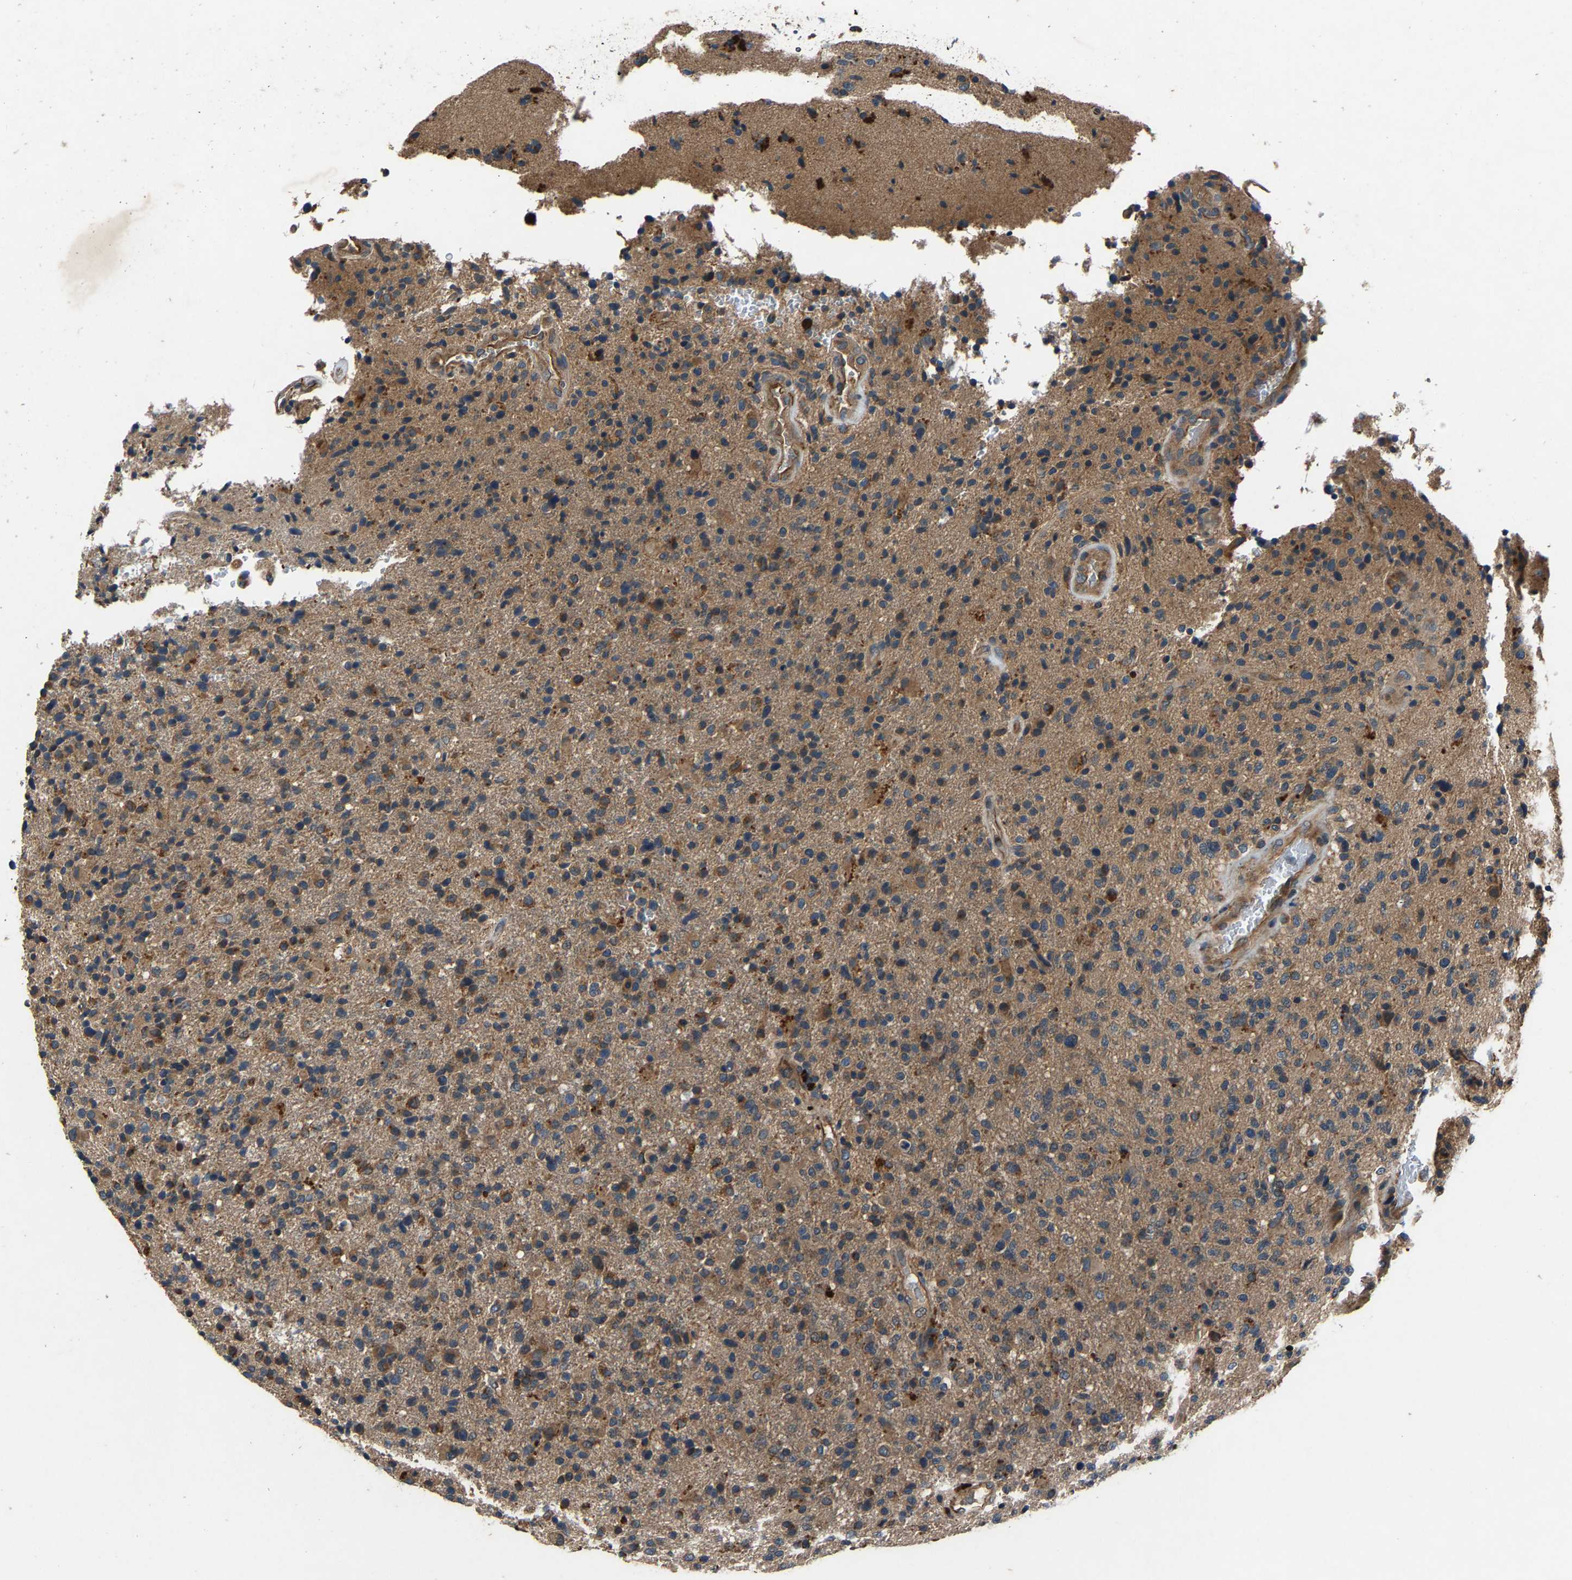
{"staining": {"intensity": "weak", "quantity": "25%-75%", "location": "cytoplasmic/membranous"}, "tissue": "glioma", "cell_type": "Tumor cells", "image_type": "cancer", "snomed": [{"axis": "morphology", "description": "Glioma, malignant, High grade"}, {"axis": "topography", "description": "Brain"}], "caption": "A brown stain shows weak cytoplasmic/membranous expression of a protein in human malignant glioma (high-grade) tumor cells. The staining was performed using DAB (3,3'-diaminobenzidine) to visualize the protein expression in brown, while the nuclei were stained in blue with hematoxylin (Magnification: 20x).", "gene": "PPID", "patient": {"sex": "male", "age": 72}}